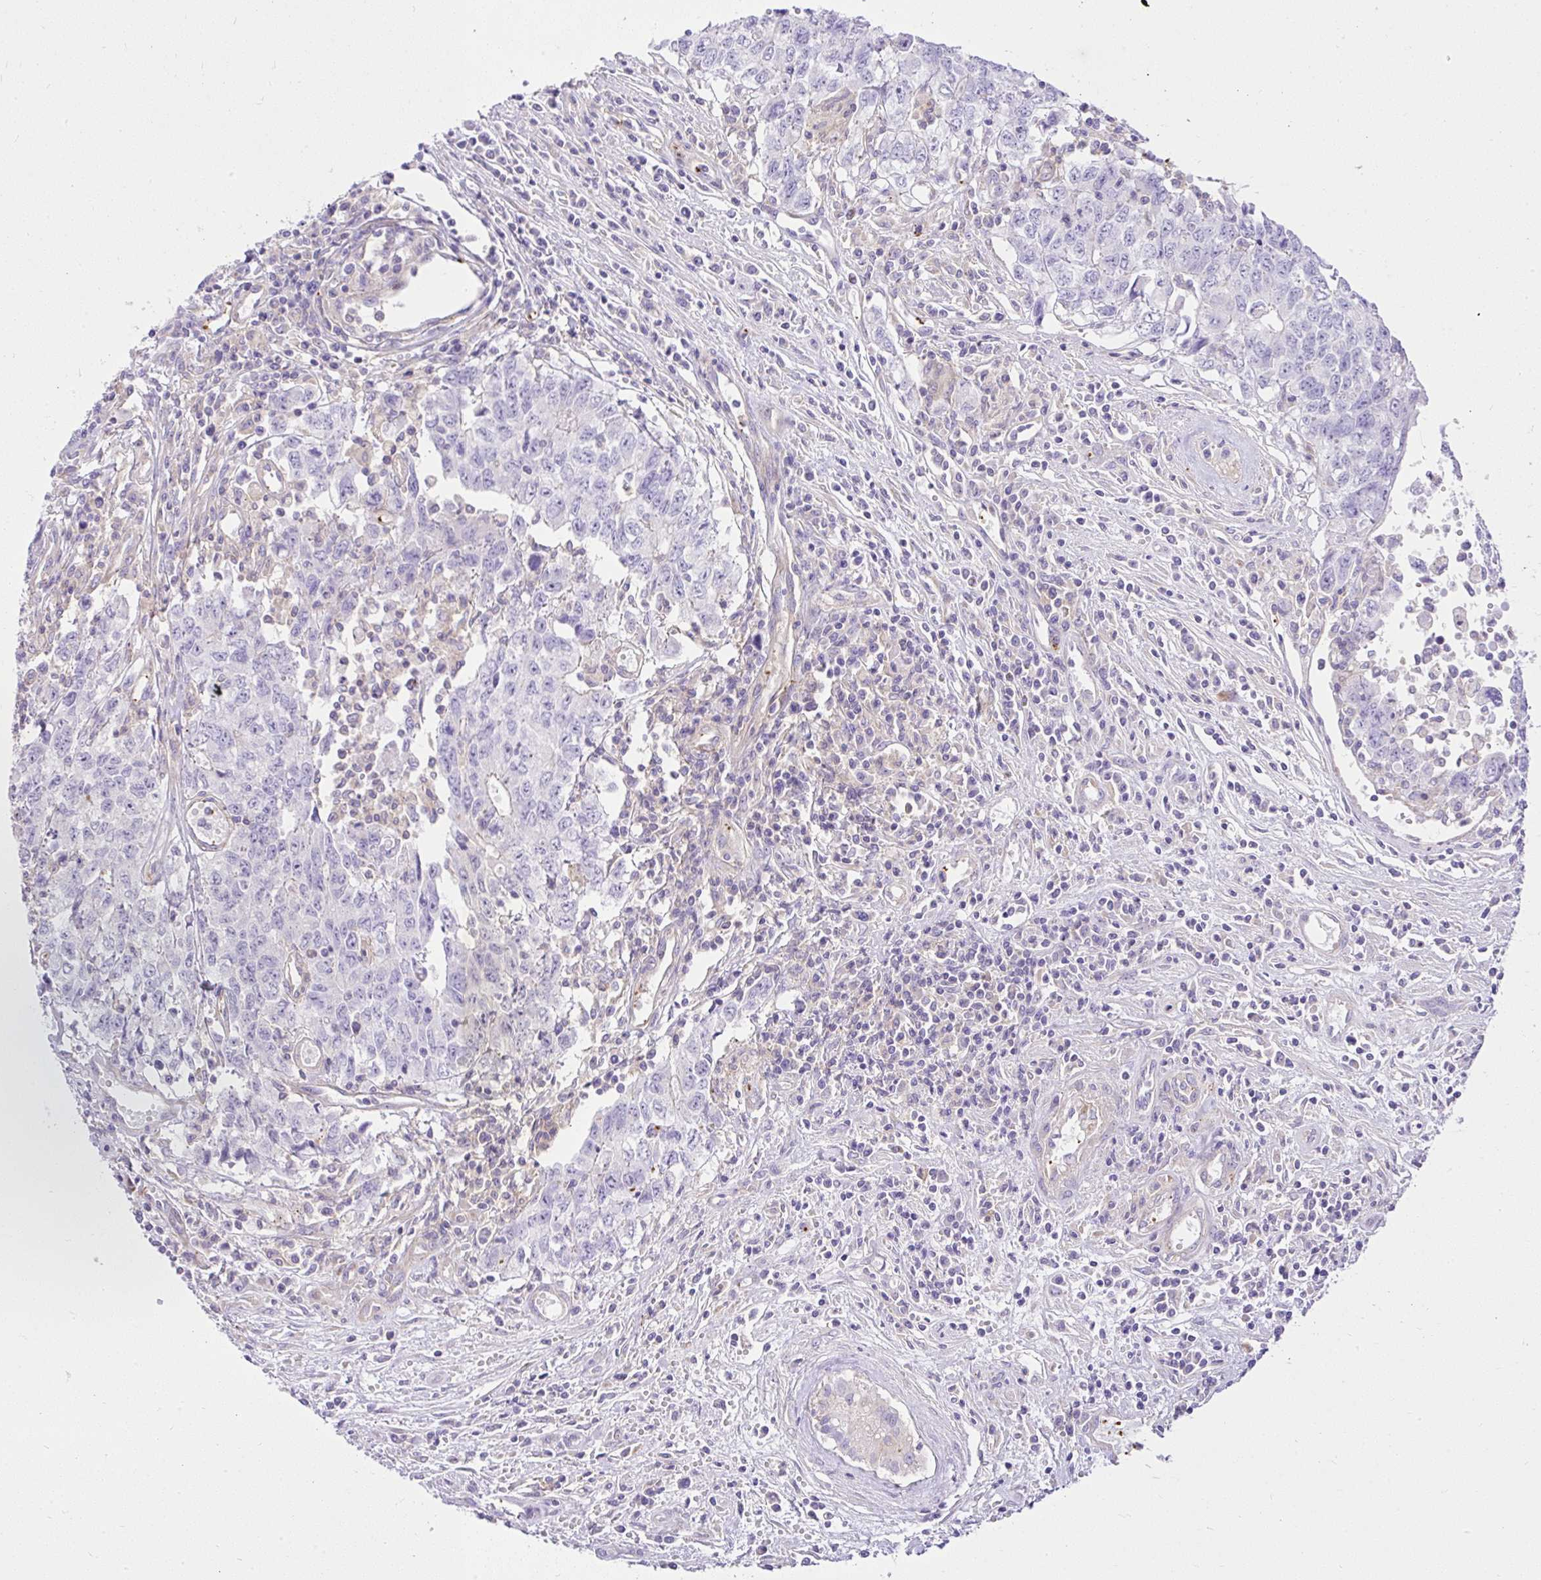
{"staining": {"intensity": "negative", "quantity": "none", "location": "none"}, "tissue": "testis cancer", "cell_type": "Tumor cells", "image_type": "cancer", "snomed": [{"axis": "morphology", "description": "Carcinoma, Embryonal, NOS"}, {"axis": "topography", "description": "Testis"}], "caption": "Image shows no protein positivity in tumor cells of testis cancer (embryonal carcinoma) tissue.", "gene": "CCDC142", "patient": {"sex": "male", "age": 34}}